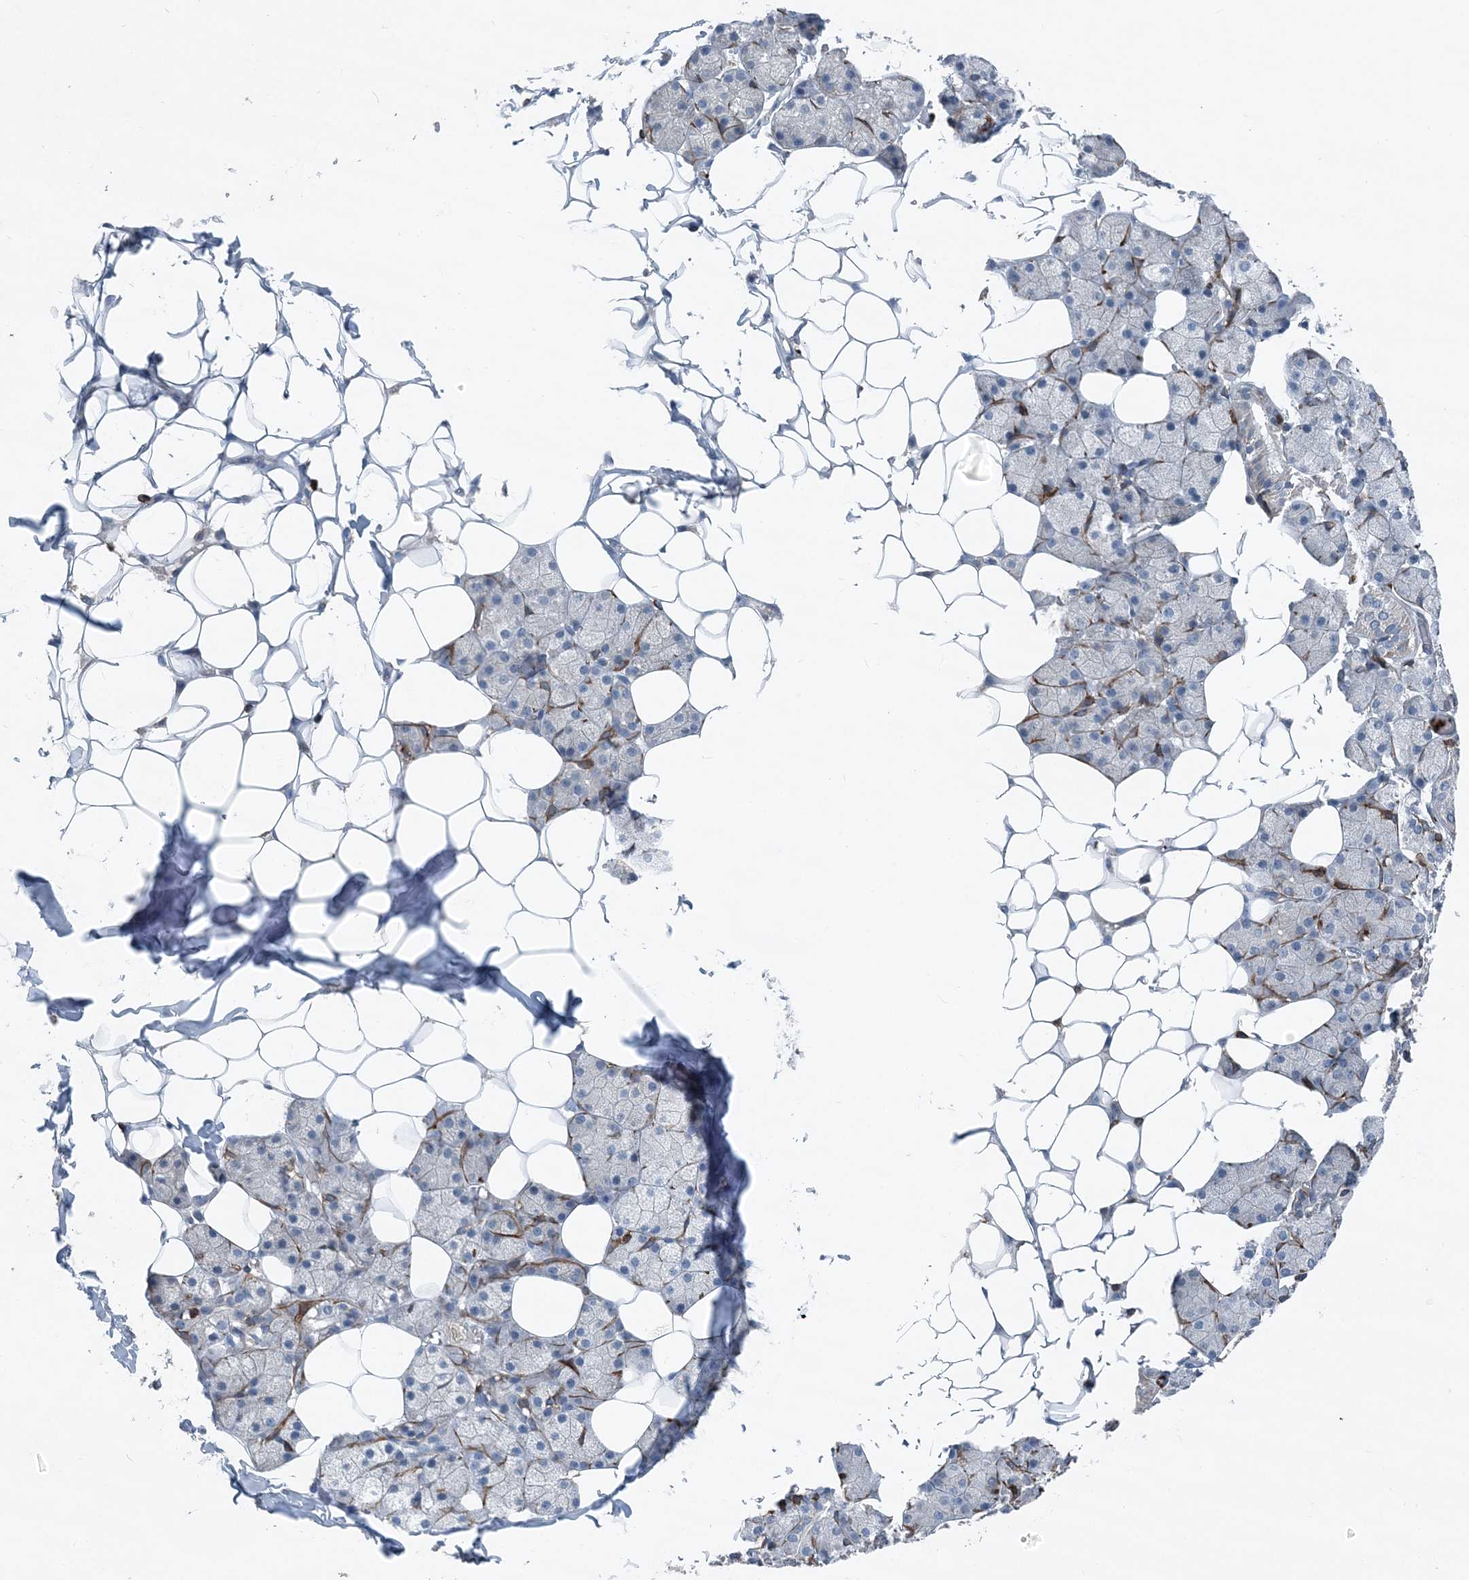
{"staining": {"intensity": "negative", "quantity": "none", "location": "none"}, "tissue": "salivary gland", "cell_type": "Glandular cells", "image_type": "normal", "snomed": [{"axis": "morphology", "description": "Normal tissue, NOS"}, {"axis": "topography", "description": "Salivary gland"}], "caption": "Salivary gland stained for a protein using IHC exhibits no expression glandular cells.", "gene": "DGUOK", "patient": {"sex": "female", "age": 33}}